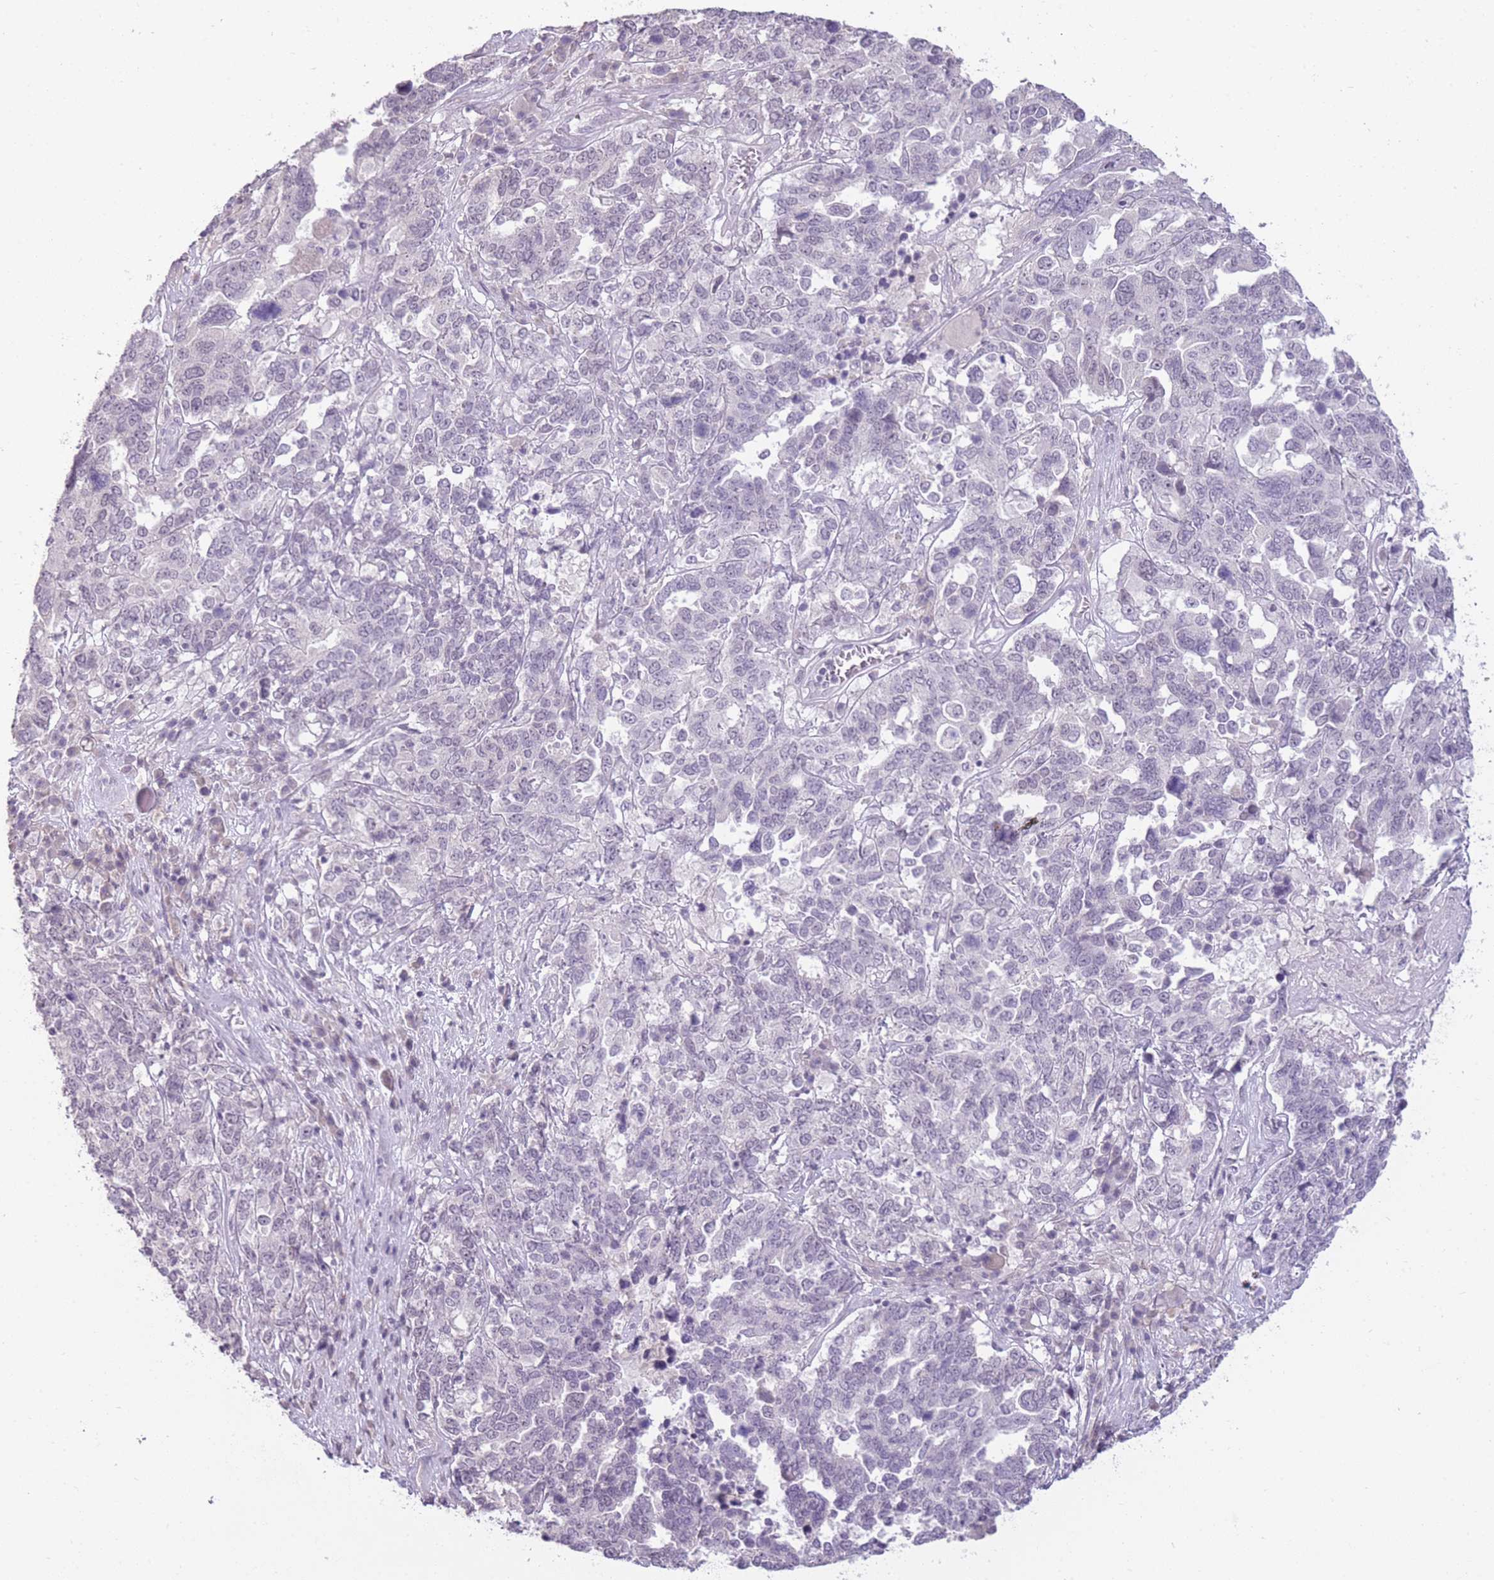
{"staining": {"intensity": "negative", "quantity": "none", "location": "none"}, "tissue": "ovarian cancer", "cell_type": "Tumor cells", "image_type": "cancer", "snomed": [{"axis": "morphology", "description": "Carcinoma, endometroid"}, {"axis": "topography", "description": "Ovary"}], "caption": "DAB (3,3'-diaminobenzidine) immunohistochemical staining of human ovarian cancer (endometroid carcinoma) exhibits no significant staining in tumor cells.", "gene": "ZBTB24", "patient": {"sex": "female", "age": 62}}